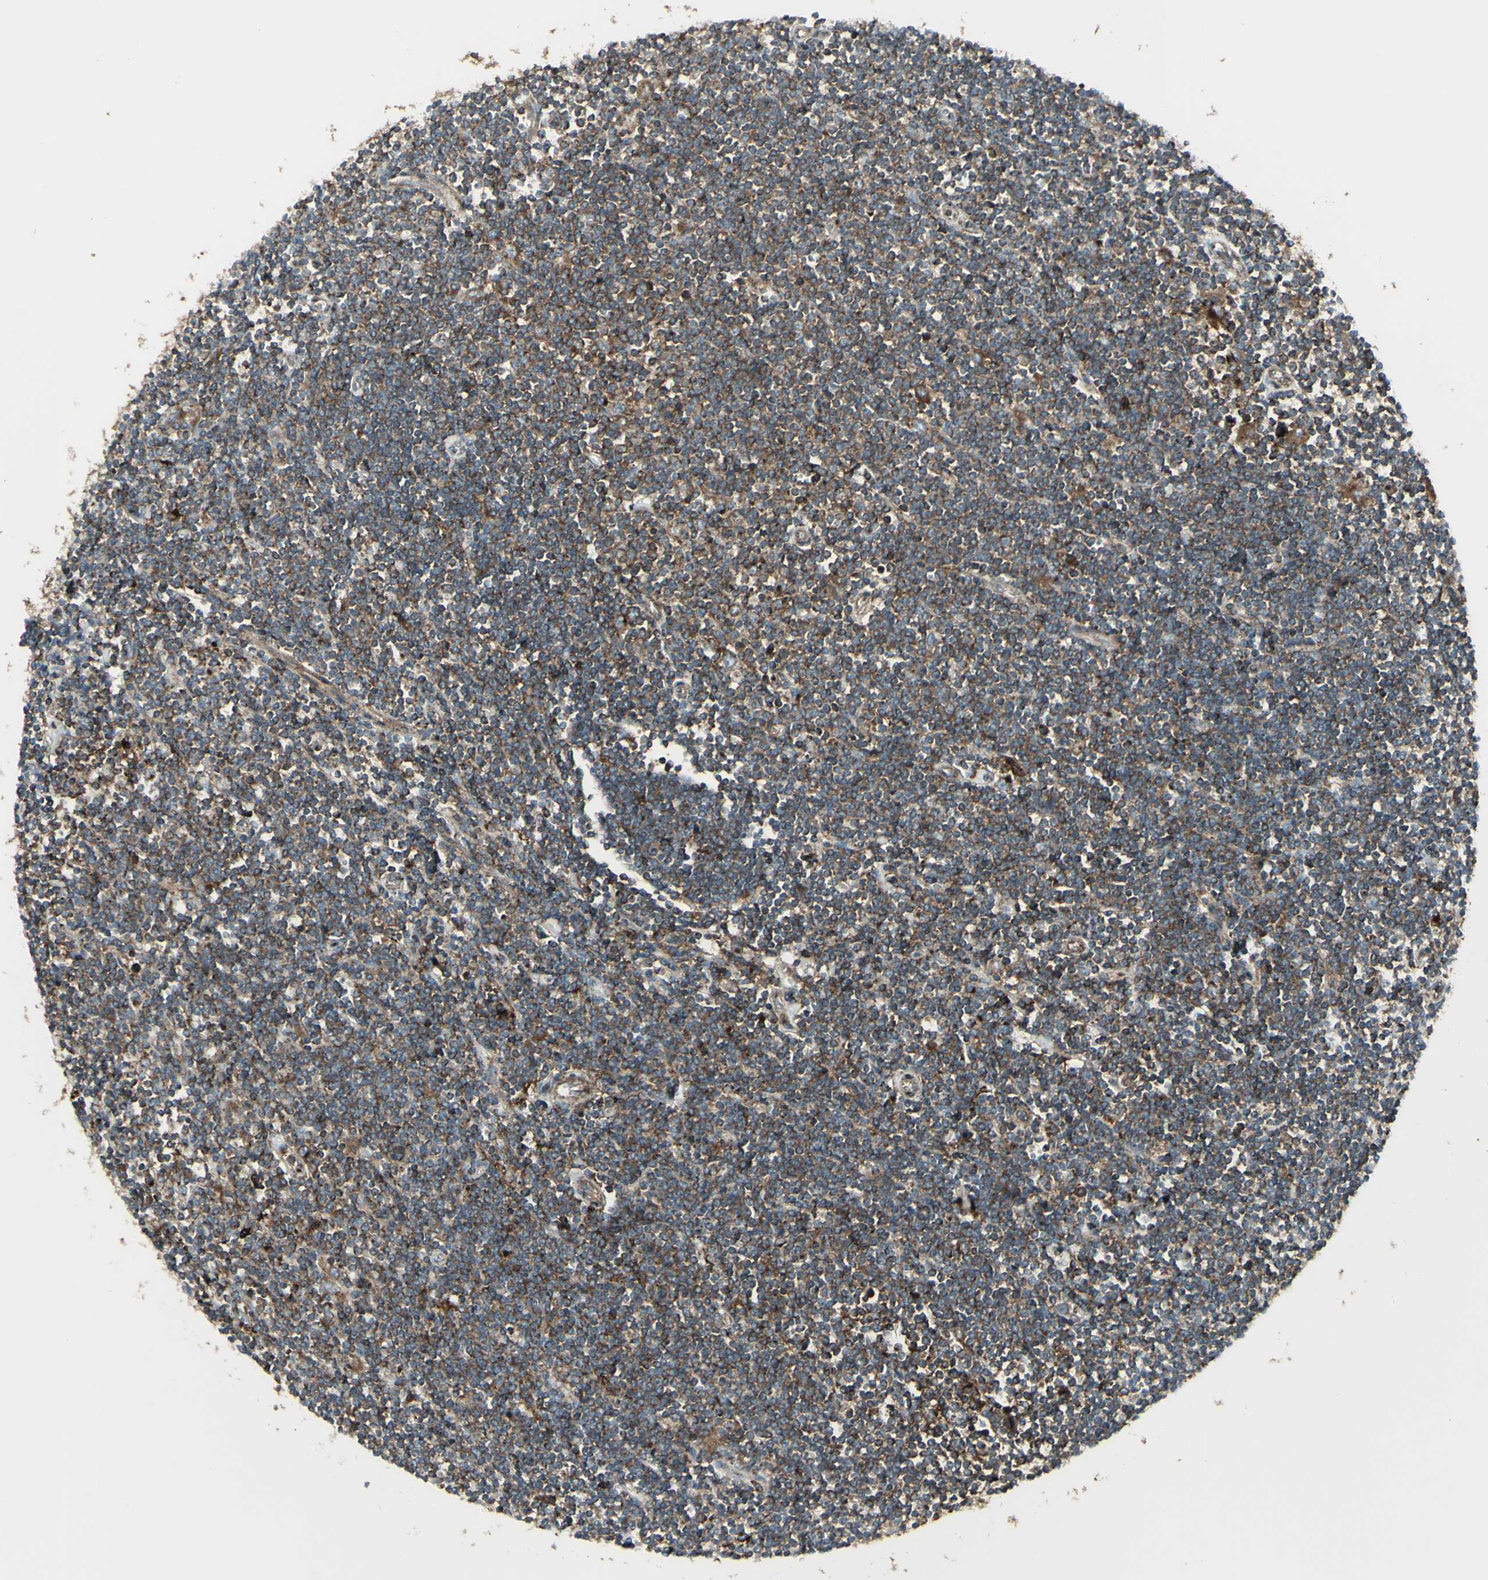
{"staining": {"intensity": "moderate", "quantity": ">75%", "location": "cytoplasmic/membranous"}, "tissue": "lymphoma", "cell_type": "Tumor cells", "image_type": "cancer", "snomed": [{"axis": "morphology", "description": "Malignant lymphoma, non-Hodgkin's type, Low grade"}, {"axis": "topography", "description": "Spleen"}], "caption": "Immunohistochemistry staining of malignant lymphoma, non-Hodgkin's type (low-grade), which exhibits medium levels of moderate cytoplasmic/membranous expression in about >75% of tumor cells indicating moderate cytoplasmic/membranous protein expression. The staining was performed using DAB (3,3'-diaminobenzidine) (brown) for protein detection and nuclei were counterstained in hematoxylin (blue).", "gene": "NAPA", "patient": {"sex": "male", "age": 76}}